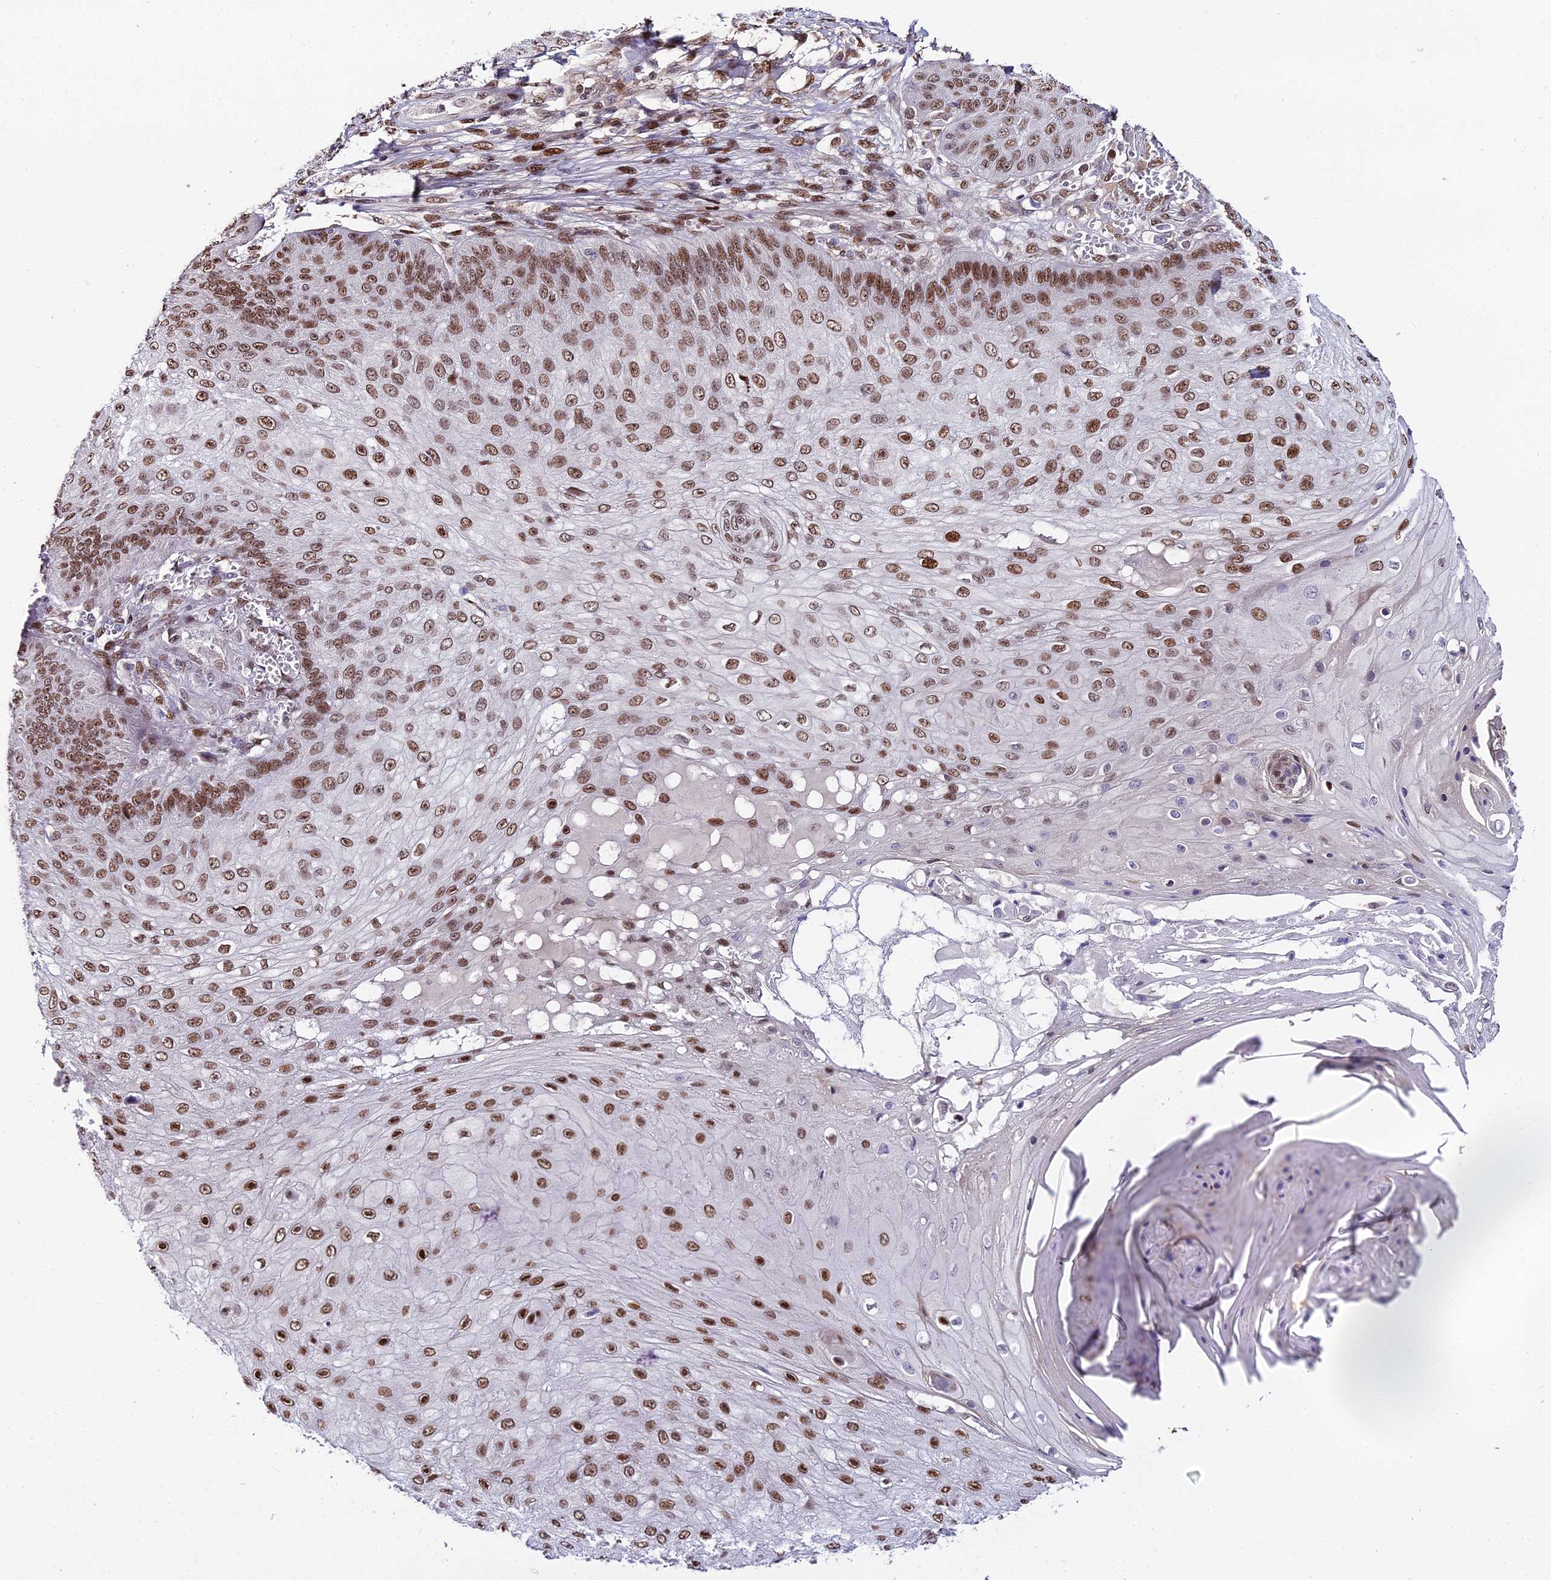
{"staining": {"intensity": "moderate", "quantity": ">75%", "location": "nuclear"}, "tissue": "skin cancer", "cell_type": "Tumor cells", "image_type": "cancer", "snomed": [{"axis": "morphology", "description": "Squamous cell carcinoma, NOS"}, {"axis": "topography", "description": "Skin"}], "caption": "Immunohistochemical staining of skin squamous cell carcinoma demonstrates moderate nuclear protein expression in about >75% of tumor cells. The staining was performed using DAB, with brown indicating positive protein expression. Nuclei are stained blue with hematoxylin.", "gene": "ZNF707", "patient": {"sex": "male", "age": 70}}